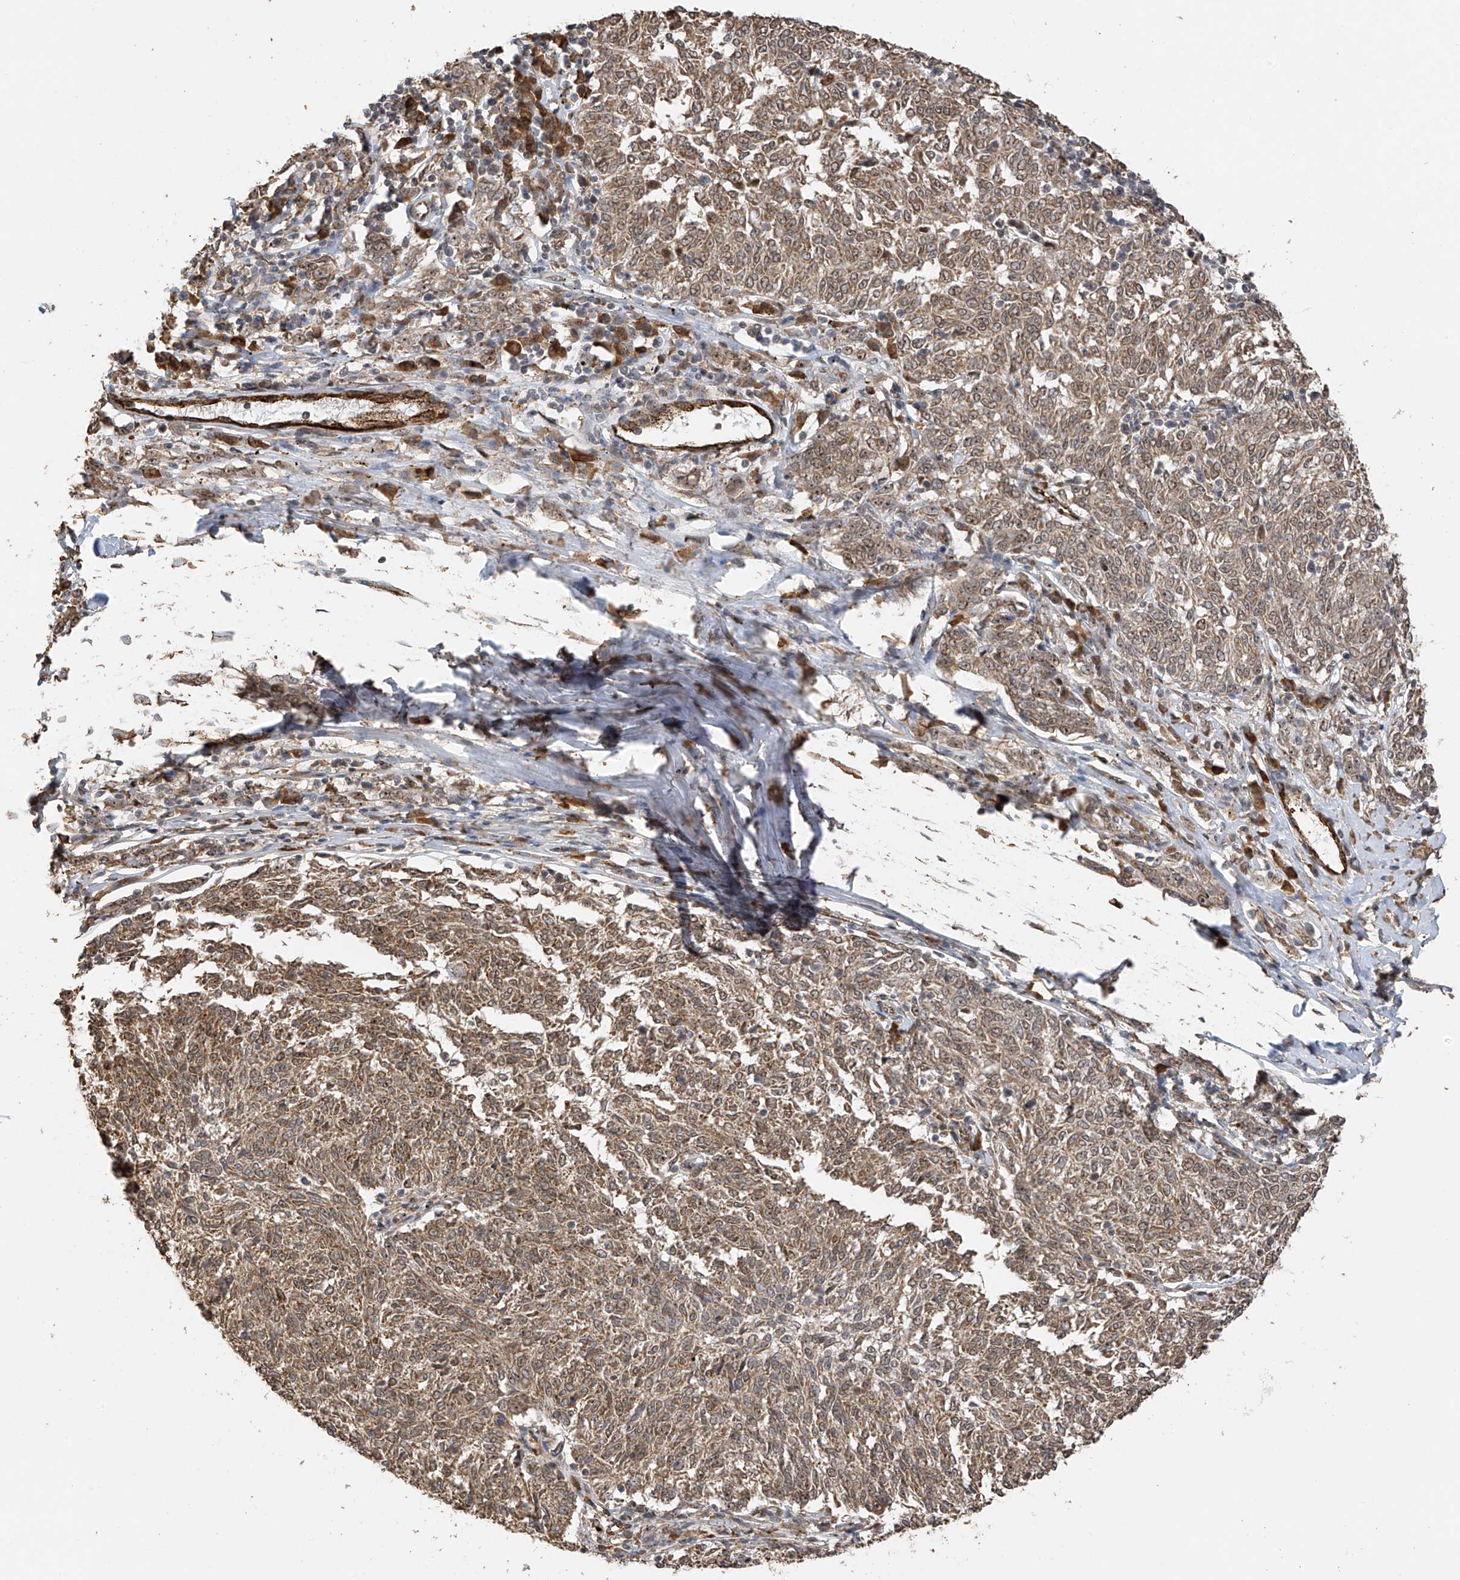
{"staining": {"intensity": "moderate", "quantity": ">75%", "location": "cytoplasmic/membranous,nuclear"}, "tissue": "melanoma", "cell_type": "Tumor cells", "image_type": "cancer", "snomed": [{"axis": "morphology", "description": "Malignant melanoma, NOS"}, {"axis": "topography", "description": "Skin"}], "caption": "Immunohistochemical staining of human melanoma displays moderate cytoplasmic/membranous and nuclear protein staining in approximately >75% of tumor cells. Ihc stains the protein of interest in brown and the nuclei are stained blue.", "gene": "ERLEC1", "patient": {"sex": "female", "age": 72}}